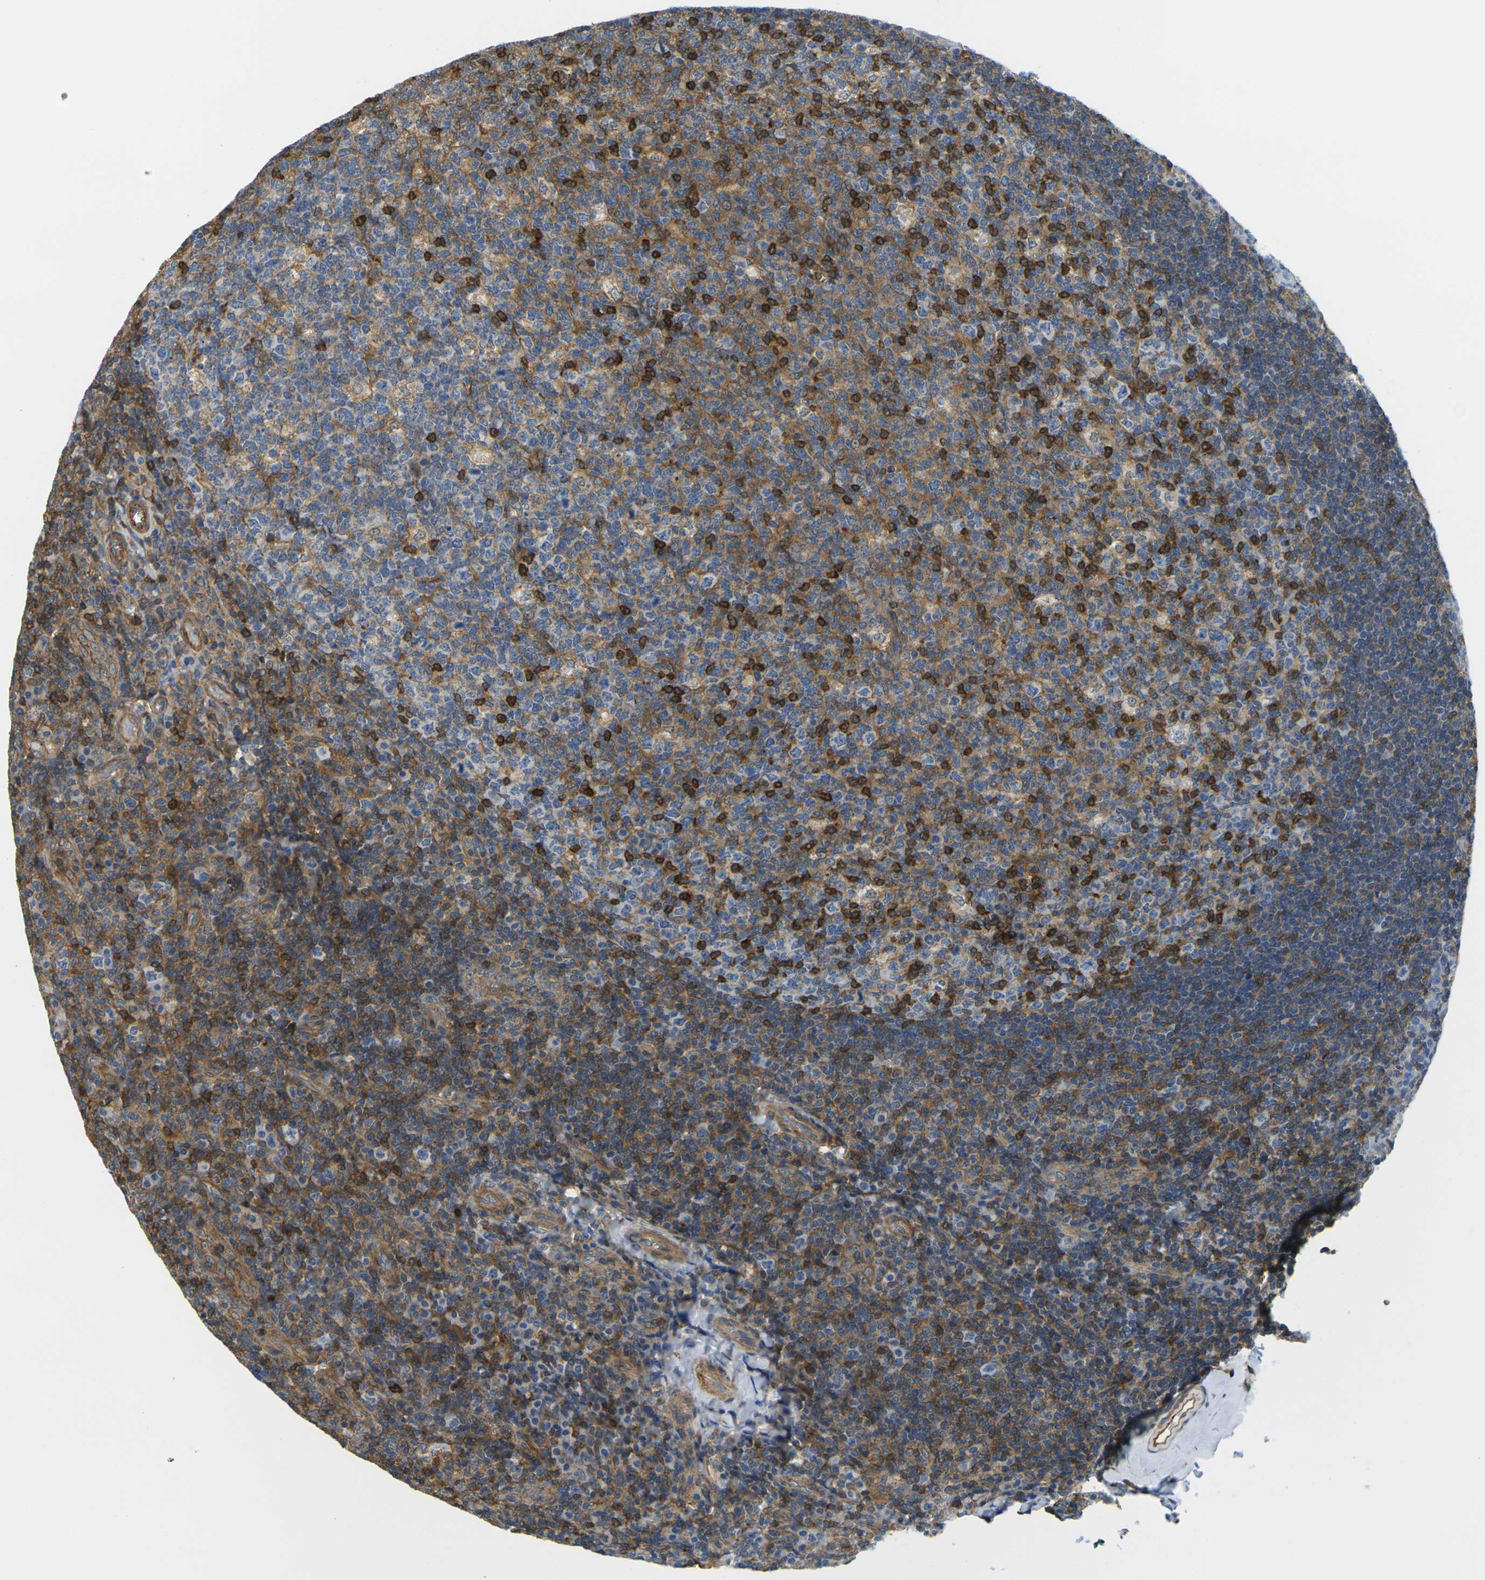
{"staining": {"intensity": "strong", "quantity": "25%-75%", "location": "cytoplasmic/membranous"}, "tissue": "tonsil", "cell_type": "Germinal center cells", "image_type": "normal", "snomed": [{"axis": "morphology", "description": "Normal tissue, NOS"}, {"axis": "topography", "description": "Tonsil"}], "caption": "Protein expression analysis of benign human tonsil reveals strong cytoplasmic/membranous positivity in about 25%-75% of germinal center cells. (DAB IHC, brown staining for protein, blue staining for nuclei).", "gene": "LASP1", "patient": {"sex": "male", "age": 17}}